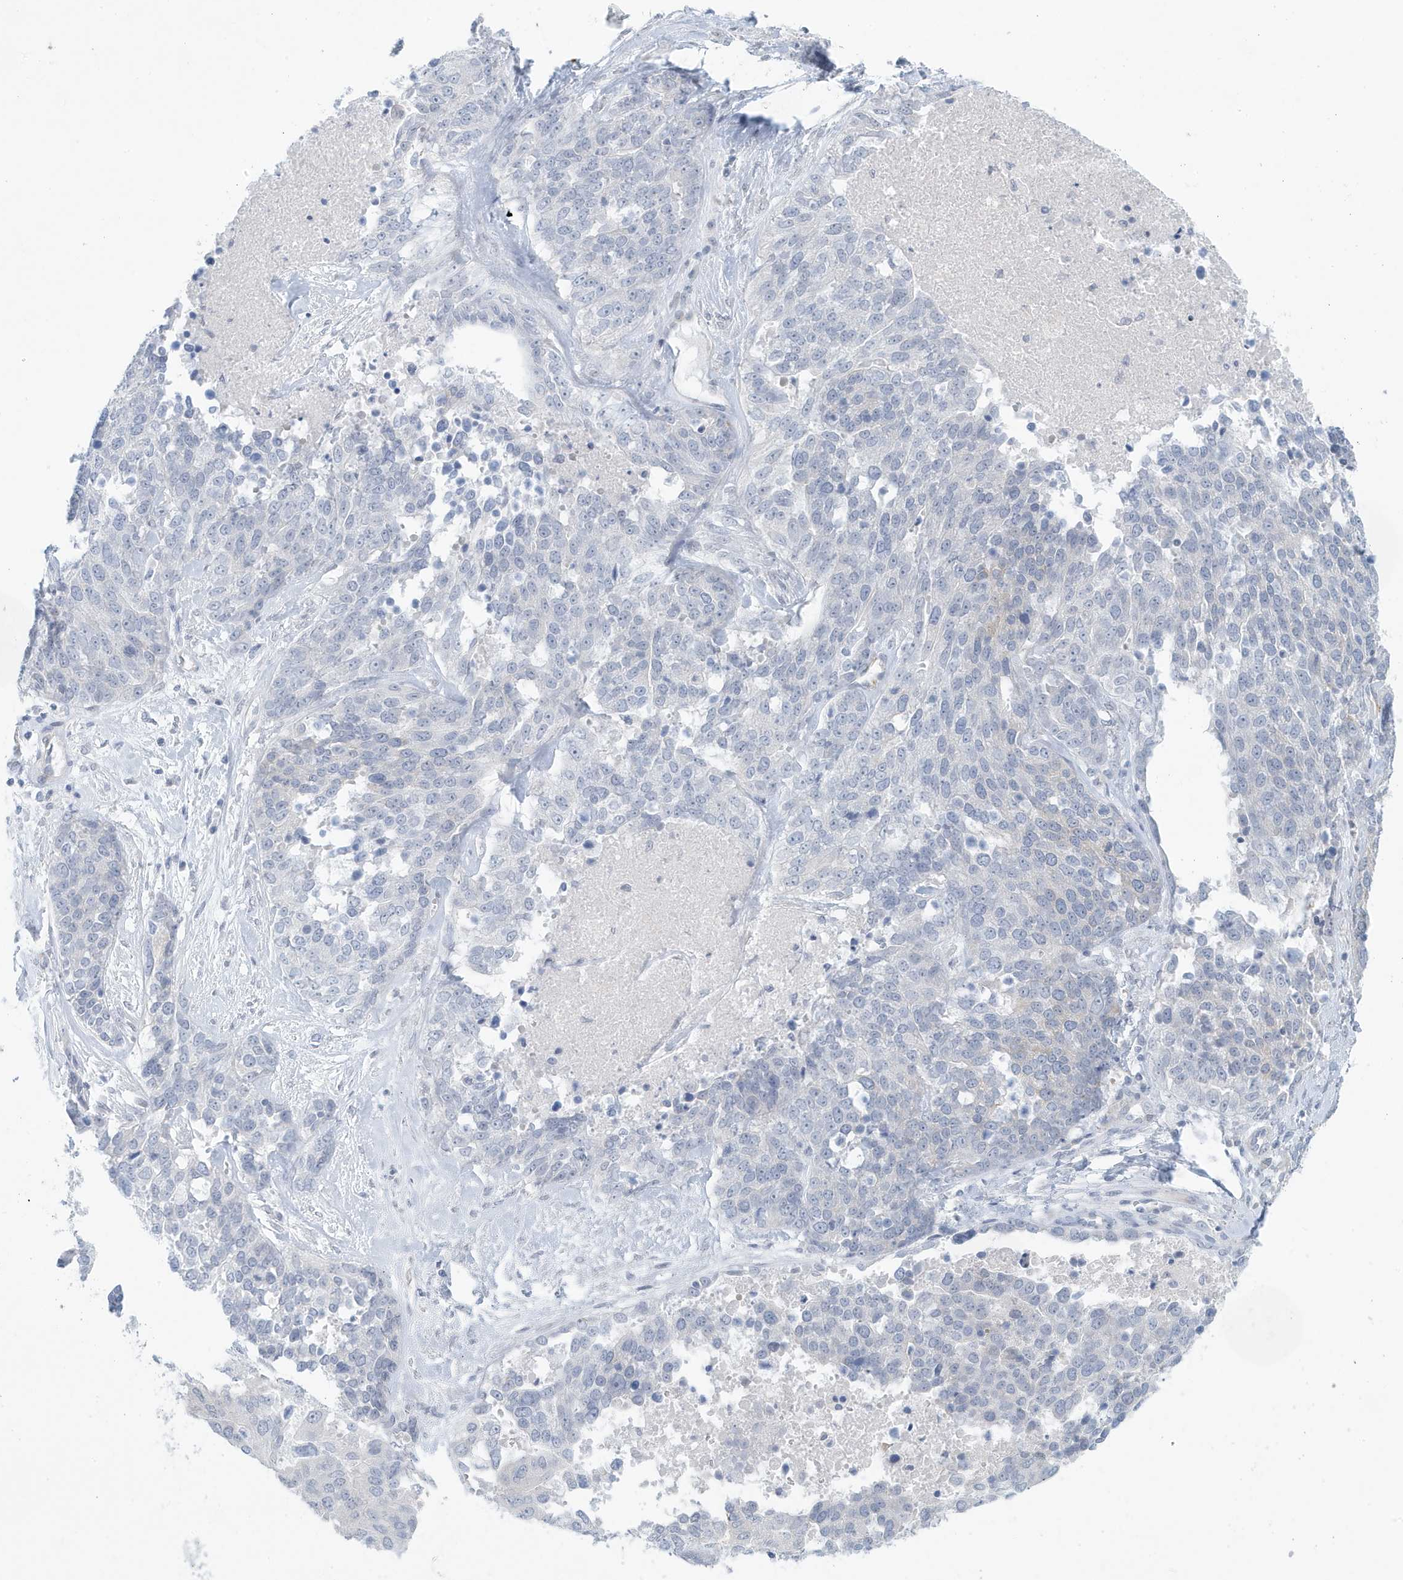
{"staining": {"intensity": "negative", "quantity": "none", "location": "none"}, "tissue": "ovarian cancer", "cell_type": "Tumor cells", "image_type": "cancer", "snomed": [{"axis": "morphology", "description": "Cystadenocarcinoma, serous, NOS"}, {"axis": "topography", "description": "Ovary"}], "caption": "This is a photomicrograph of immunohistochemistry (IHC) staining of ovarian serous cystadenocarcinoma, which shows no staining in tumor cells.", "gene": "PERM1", "patient": {"sex": "female", "age": 44}}